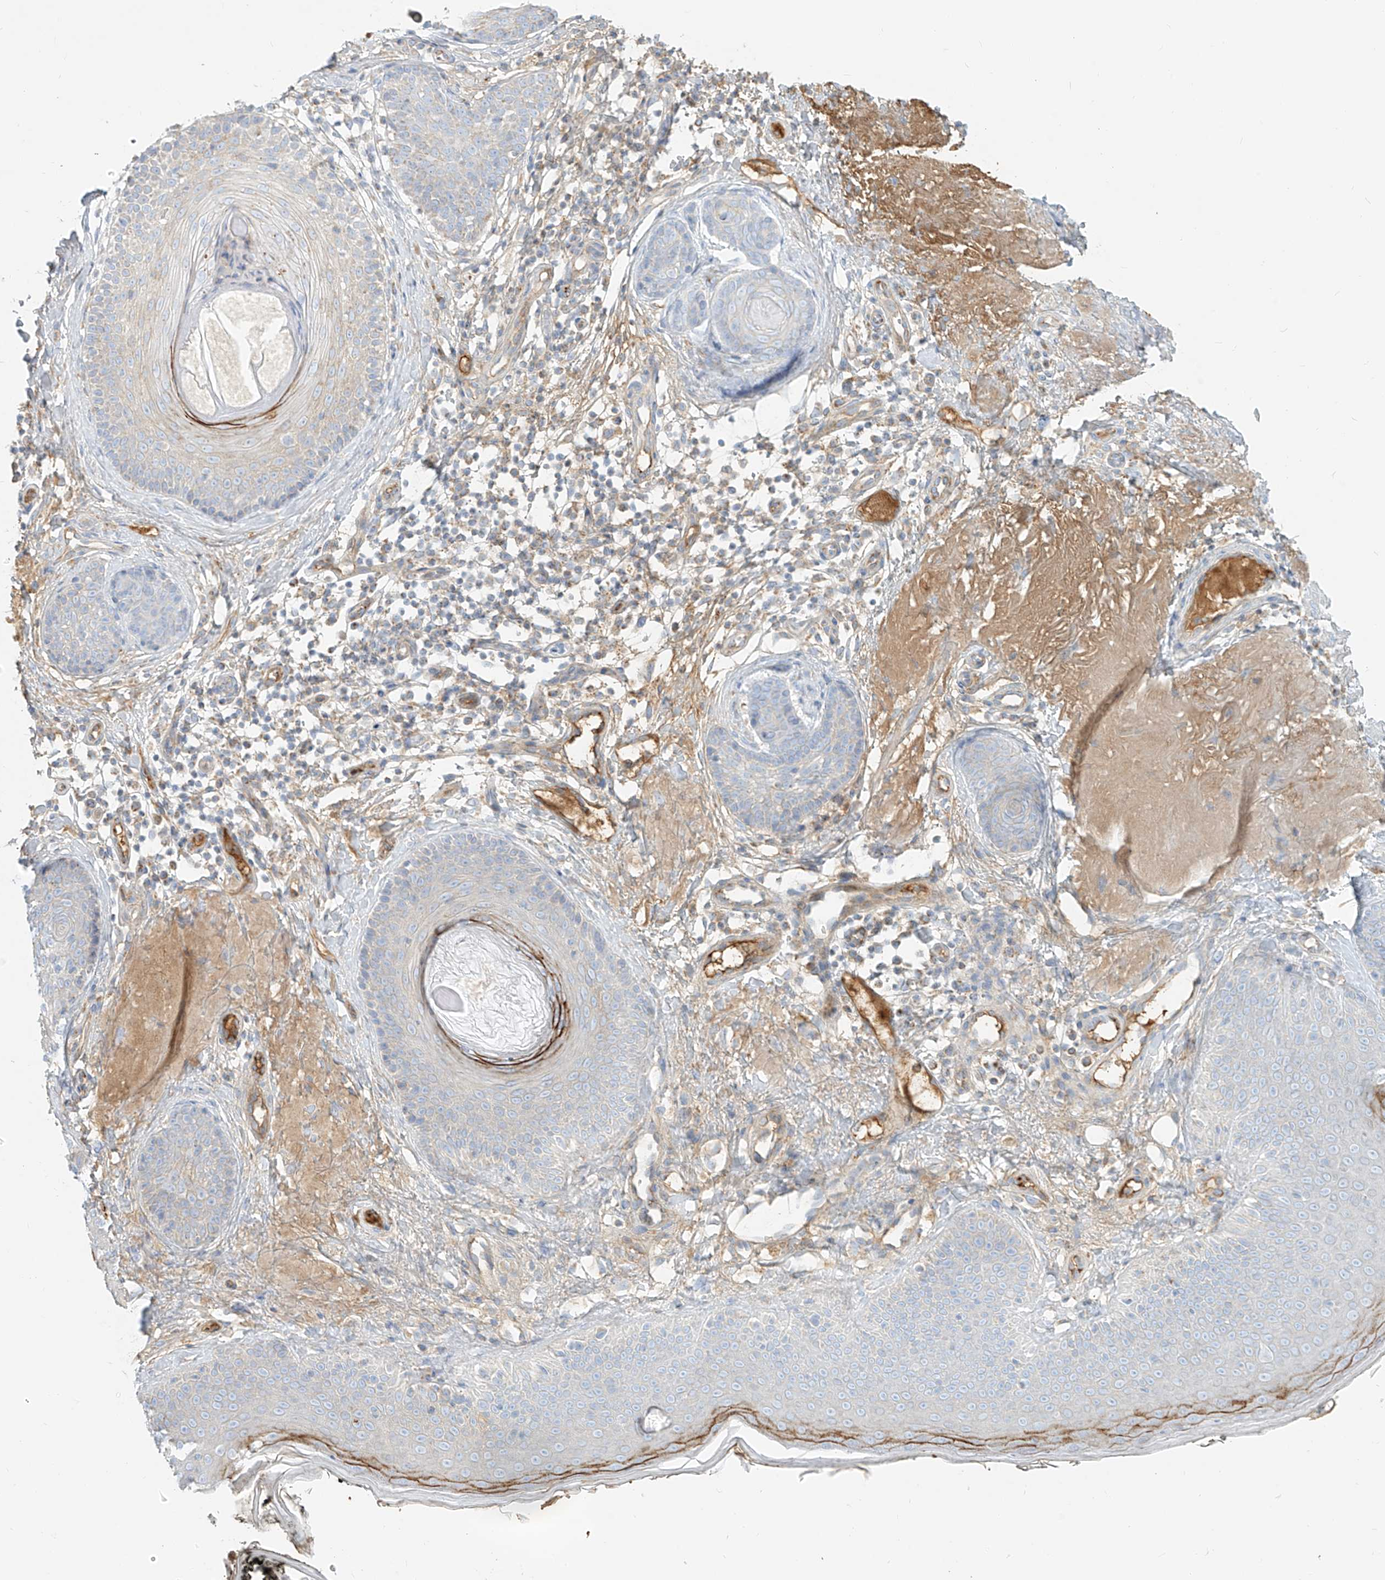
{"staining": {"intensity": "weak", "quantity": "25%-75%", "location": "cytoplasmic/membranous"}, "tissue": "skin", "cell_type": "Fibroblasts", "image_type": "normal", "snomed": [{"axis": "morphology", "description": "Normal tissue, NOS"}, {"axis": "topography", "description": "Skin"}], "caption": "Brown immunohistochemical staining in benign skin displays weak cytoplasmic/membranous positivity in about 25%-75% of fibroblasts. The staining was performed using DAB (3,3'-diaminobenzidine) to visualize the protein expression in brown, while the nuclei were stained in blue with hematoxylin (Magnification: 20x).", "gene": "OCSTAMP", "patient": {"sex": "male", "age": 57}}